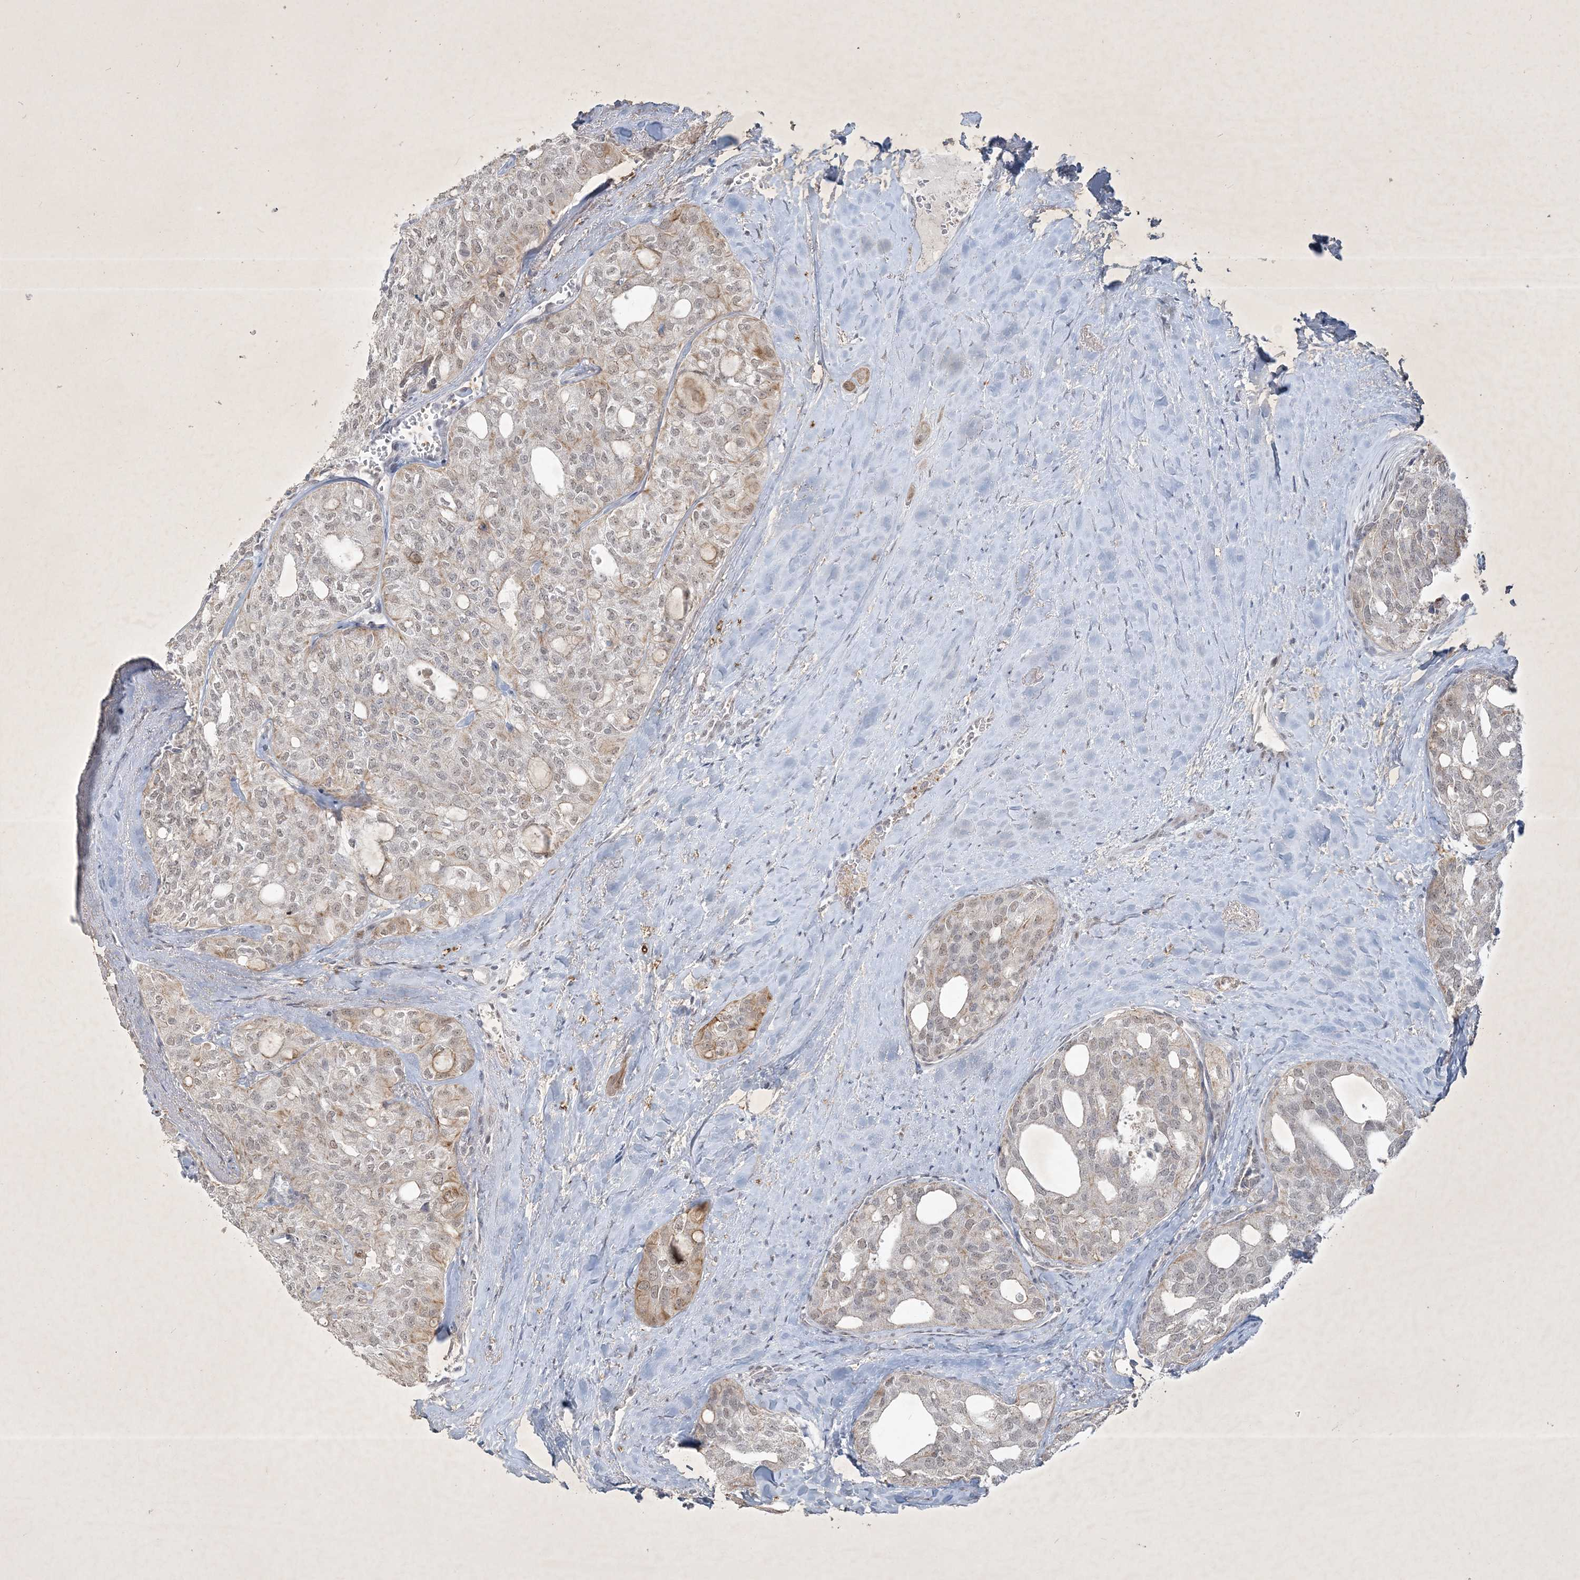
{"staining": {"intensity": "negative", "quantity": "none", "location": "none"}, "tissue": "thyroid cancer", "cell_type": "Tumor cells", "image_type": "cancer", "snomed": [{"axis": "morphology", "description": "Follicular adenoma carcinoma, NOS"}, {"axis": "topography", "description": "Thyroid gland"}], "caption": "Immunohistochemistry (IHC) histopathology image of thyroid follicular adenoma carcinoma stained for a protein (brown), which displays no staining in tumor cells. (IHC, brightfield microscopy, high magnification).", "gene": "ZBTB9", "patient": {"sex": "male", "age": 75}}